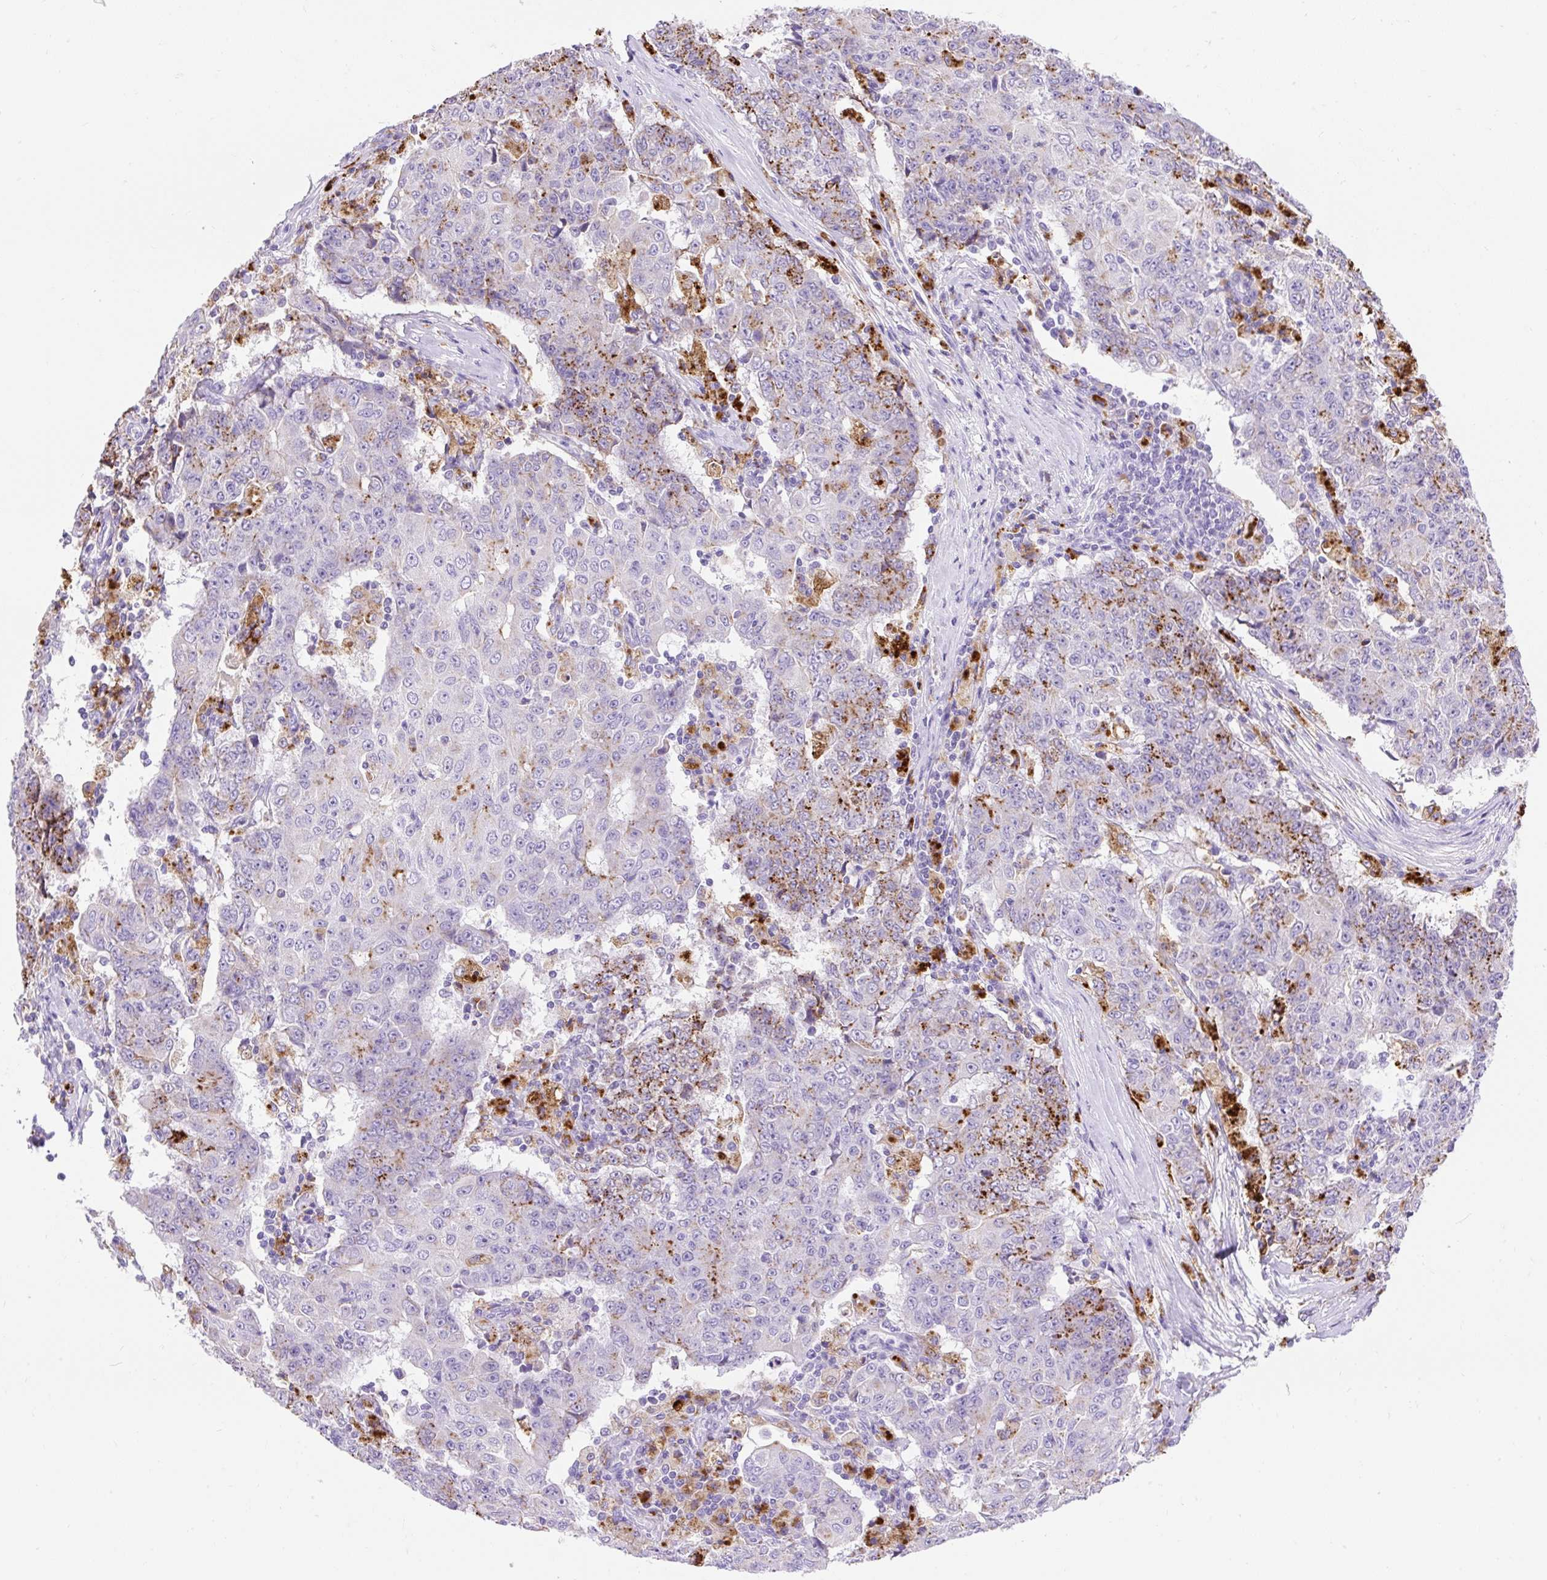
{"staining": {"intensity": "strong", "quantity": "25%-75%", "location": "cytoplasmic/membranous"}, "tissue": "ovarian cancer", "cell_type": "Tumor cells", "image_type": "cancer", "snomed": [{"axis": "morphology", "description": "Carcinoma, endometroid"}, {"axis": "topography", "description": "Ovary"}], "caption": "A brown stain shows strong cytoplasmic/membranous staining of a protein in ovarian endometroid carcinoma tumor cells. Immunohistochemistry (ihc) stains the protein in brown and the nuclei are stained blue.", "gene": "HEXB", "patient": {"sex": "female", "age": 42}}